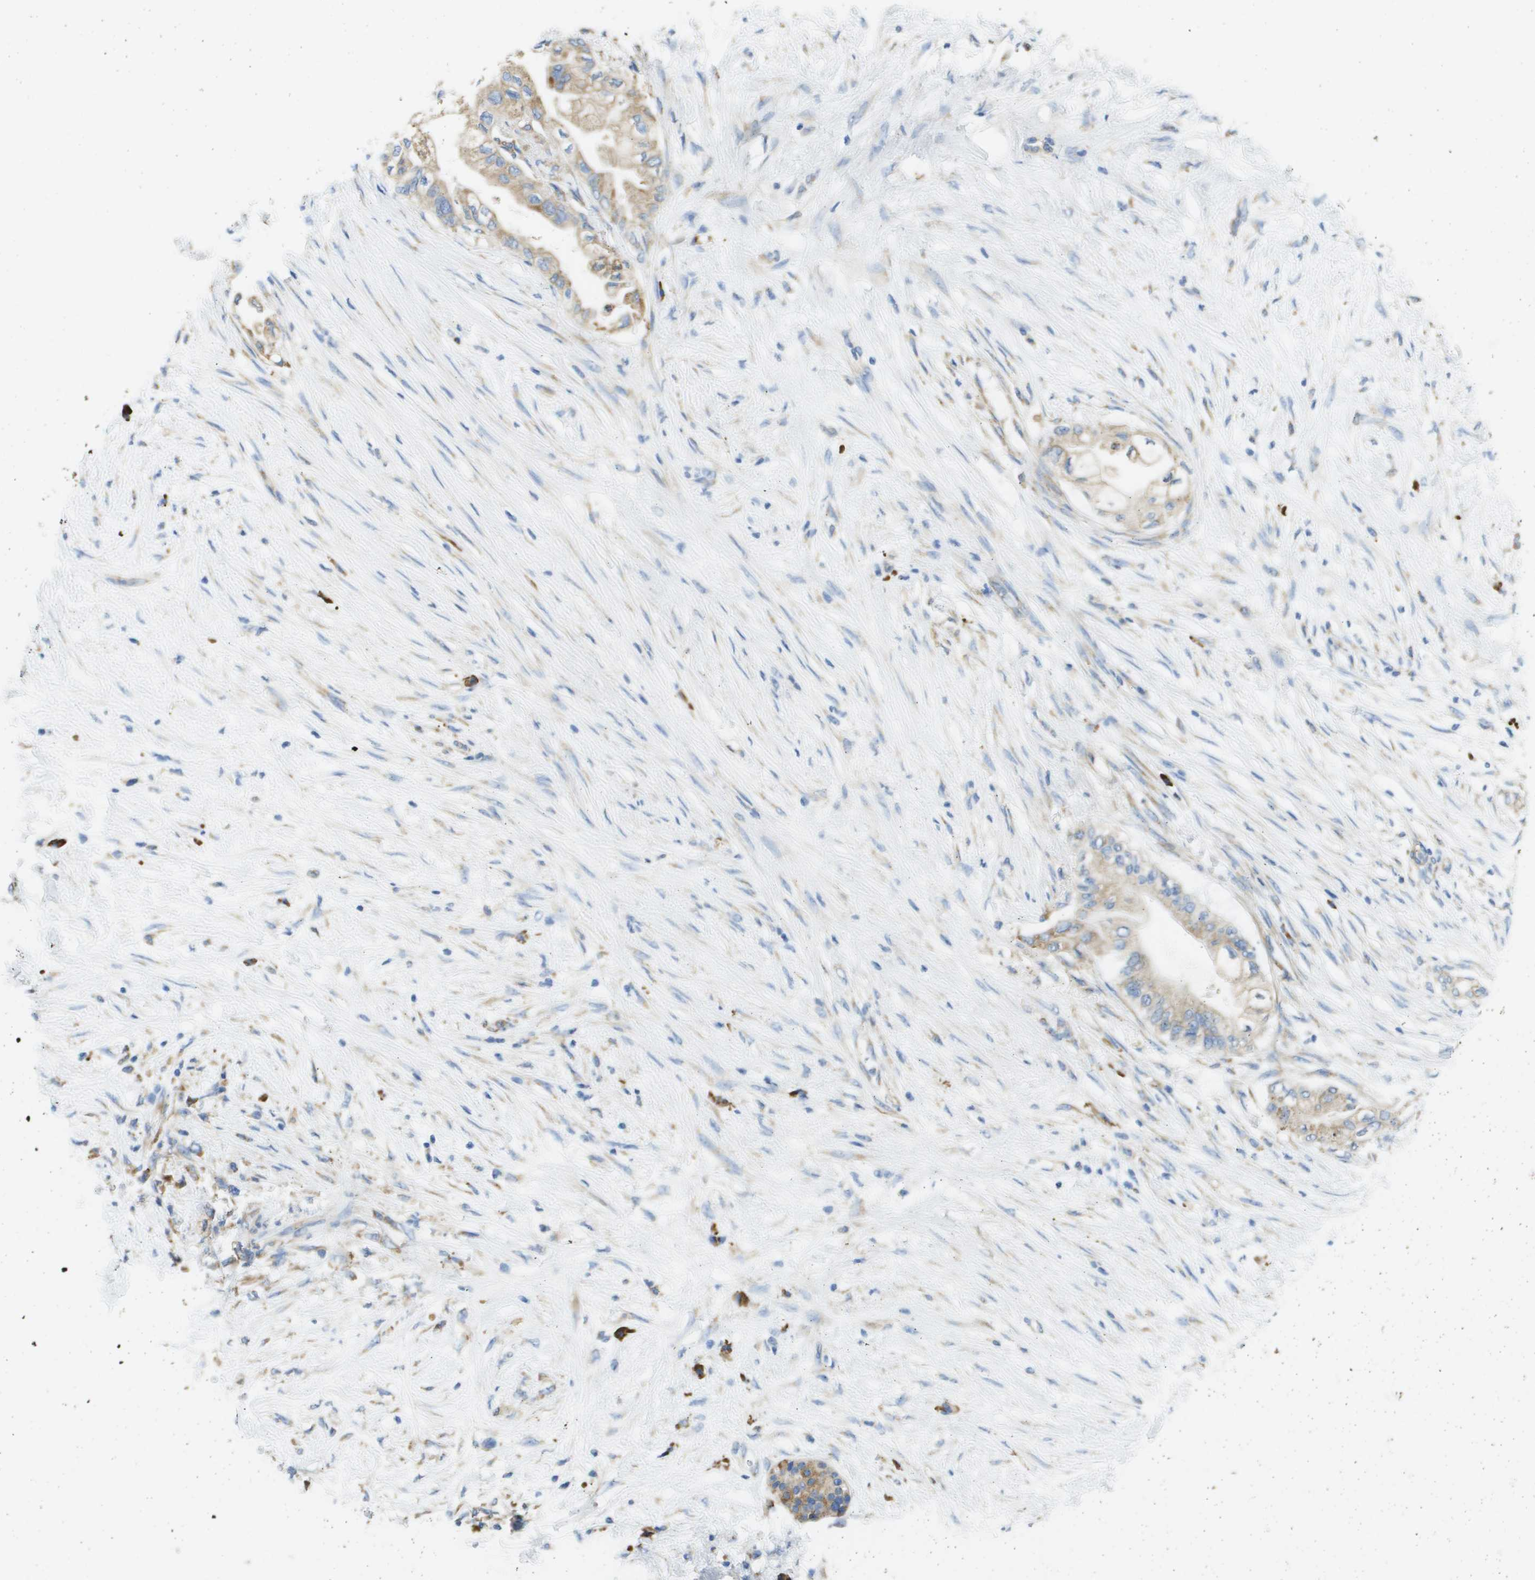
{"staining": {"intensity": "weak", "quantity": ">75%", "location": "cytoplasmic/membranous"}, "tissue": "pancreatic cancer", "cell_type": "Tumor cells", "image_type": "cancer", "snomed": [{"axis": "morphology", "description": "Normal tissue, NOS"}, {"axis": "morphology", "description": "Adenocarcinoma, NOS"}, {"axis": "topography", "description": "Pancreas"}, {"axis": "topography", "description": "Duodenum"}], "caption": "Pancreatic cancer (adenocarcinoma) stained for a protein exhibits weak cytoplasmic/membranous positivity in tumor cells. Immunohistochemistry stains the protein in brown and the nuclei are stained blue.", "gene": "SDR42E1", "patient": {"sex": "female", "age": 60}}